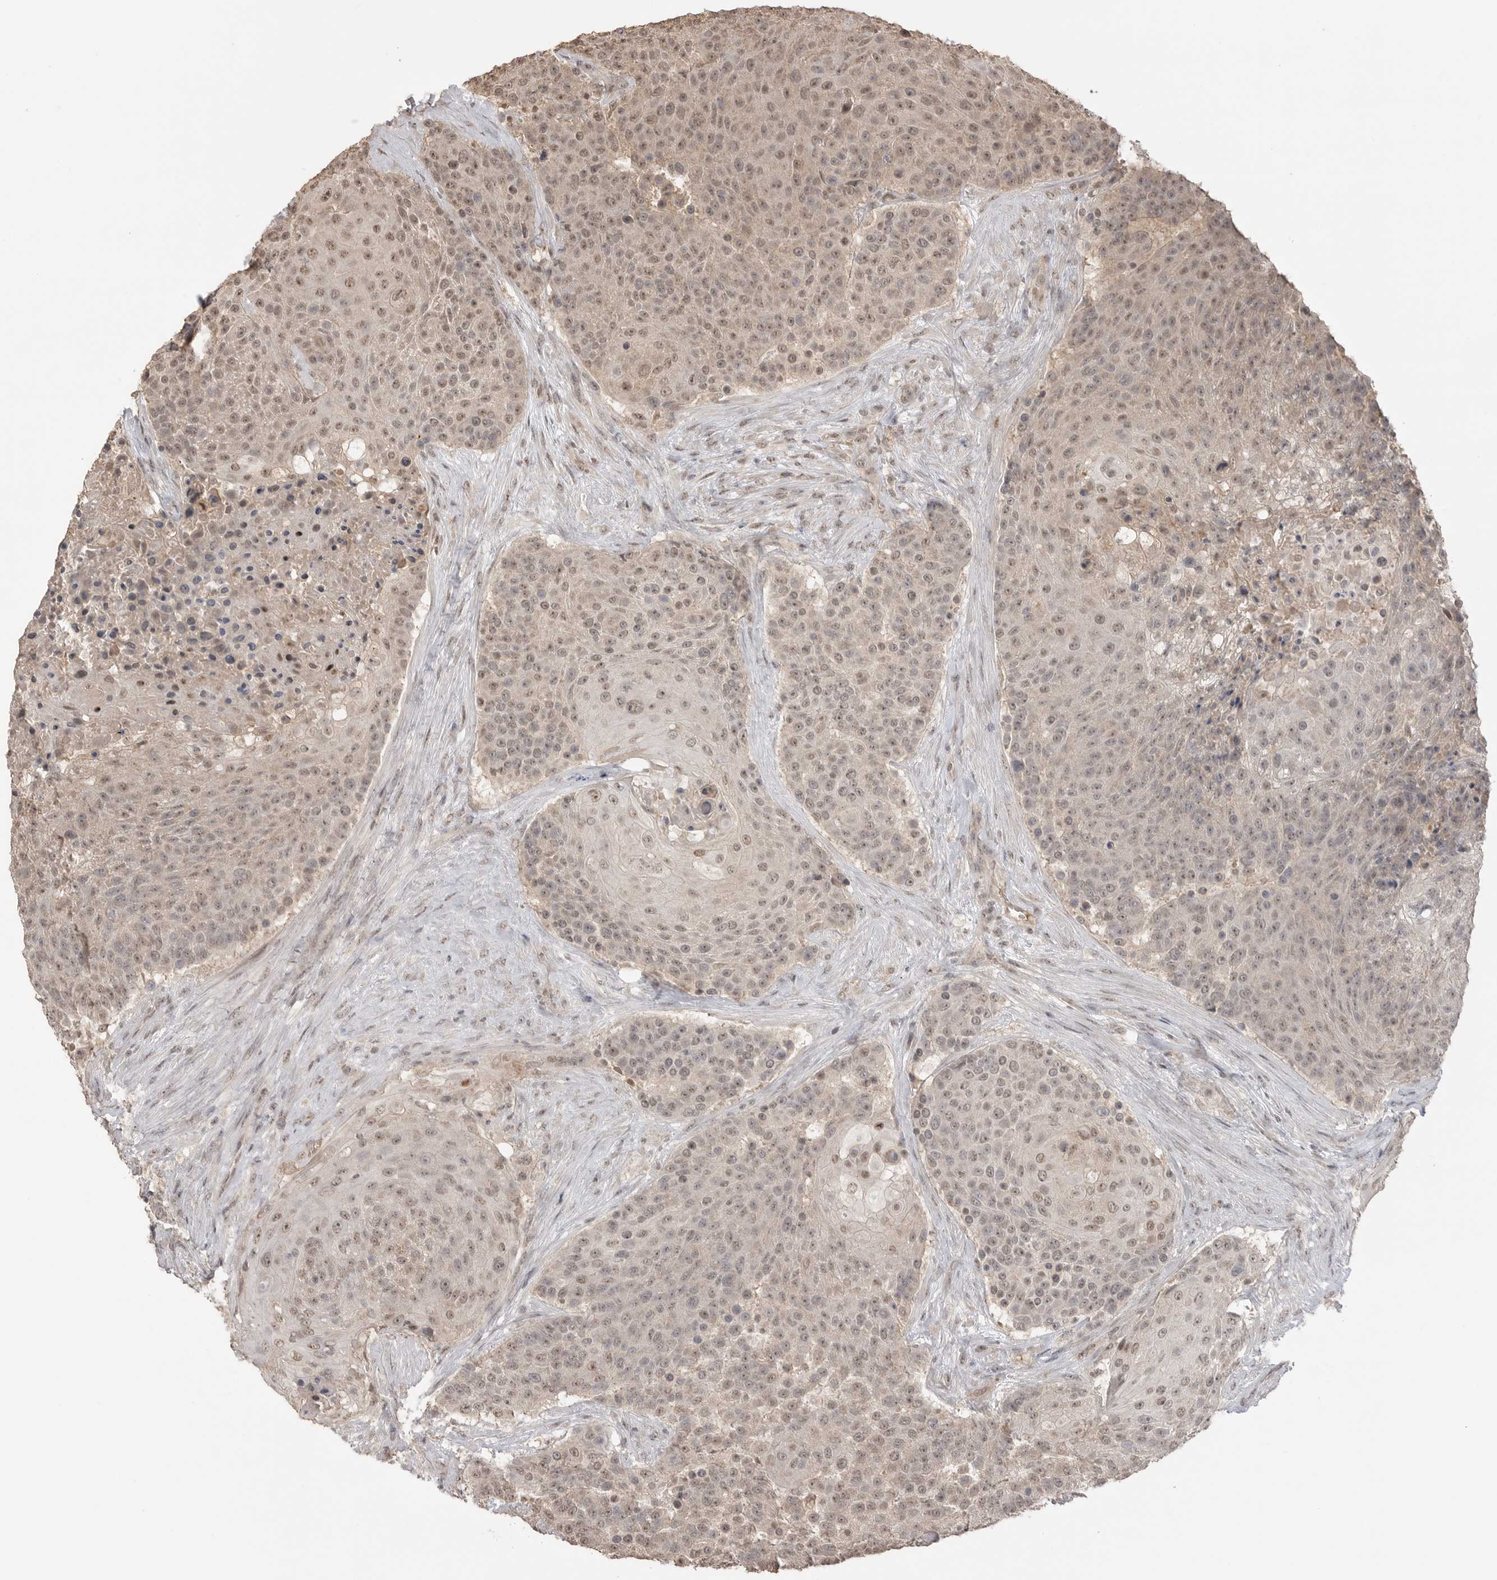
{"staining": {"intensity": "moderate", "quantity": ">75%", "location": "nuclear"}, "tissue": "urothelial cancer", "cell_type": "Tumor cells", "image_type": "cancer", "snomed": [{"axis": "morphology", "description": "Urothelial carcinoma, High grade"}, {"axis": "topography", "description": "Urinary bladder"}], "caption": "A high-resolution histopathology image shows immunohistochemistry (IHC) staining of urothelial cancer, which reveals moderate nuclear staining in approximately >75% of tumor cells.", "gene": "ASPSCR1", "patient": {"sex": "female", "age": 63}}